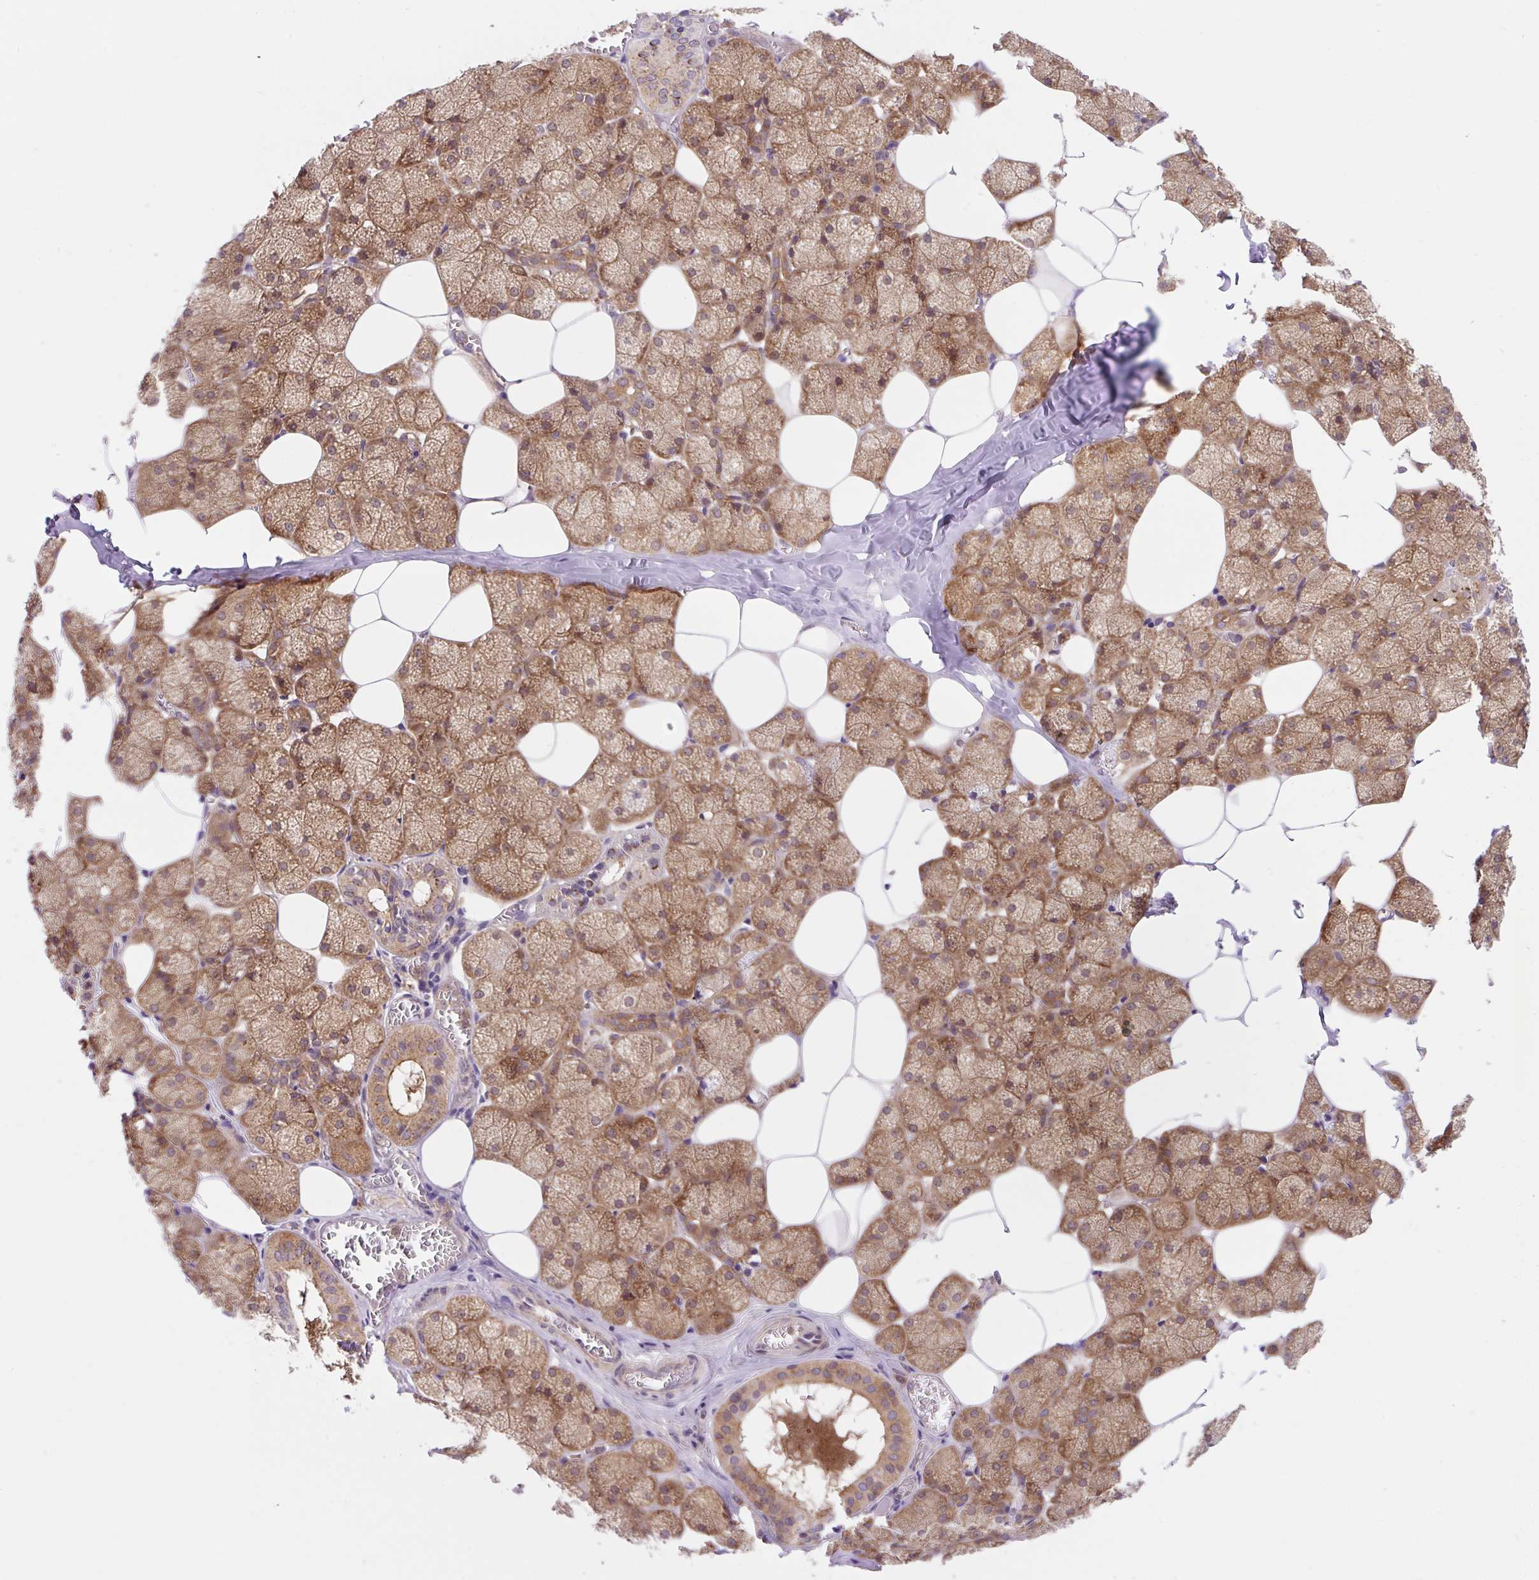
{"staining": {"intensity": "strong", "quantity": ">75%", "location": "cytoplasmic/membranous"}, "tissue": "salivary gland", "cell_type": "Glandular cells", "image_type": "normal", "snomed": [{"axis": "morphology", "description": "Normal tissue, NOS"}, {"axis": "topography", "description": "Salivary gland"}, {"axis": "topography", "description": "Peripheral nerve tissue"}], "caption": "A micrograph of salivary gland stained for a protein displays strong cytoplasmic/membranous brown staining in glandular cells. The protein is stained brown, and the nuclei are stained in blue (DAB IHC with brightfield microscopy, high magnification).", "gene": "VPS4A", "patient": {"sex": "male", "age": 38}}